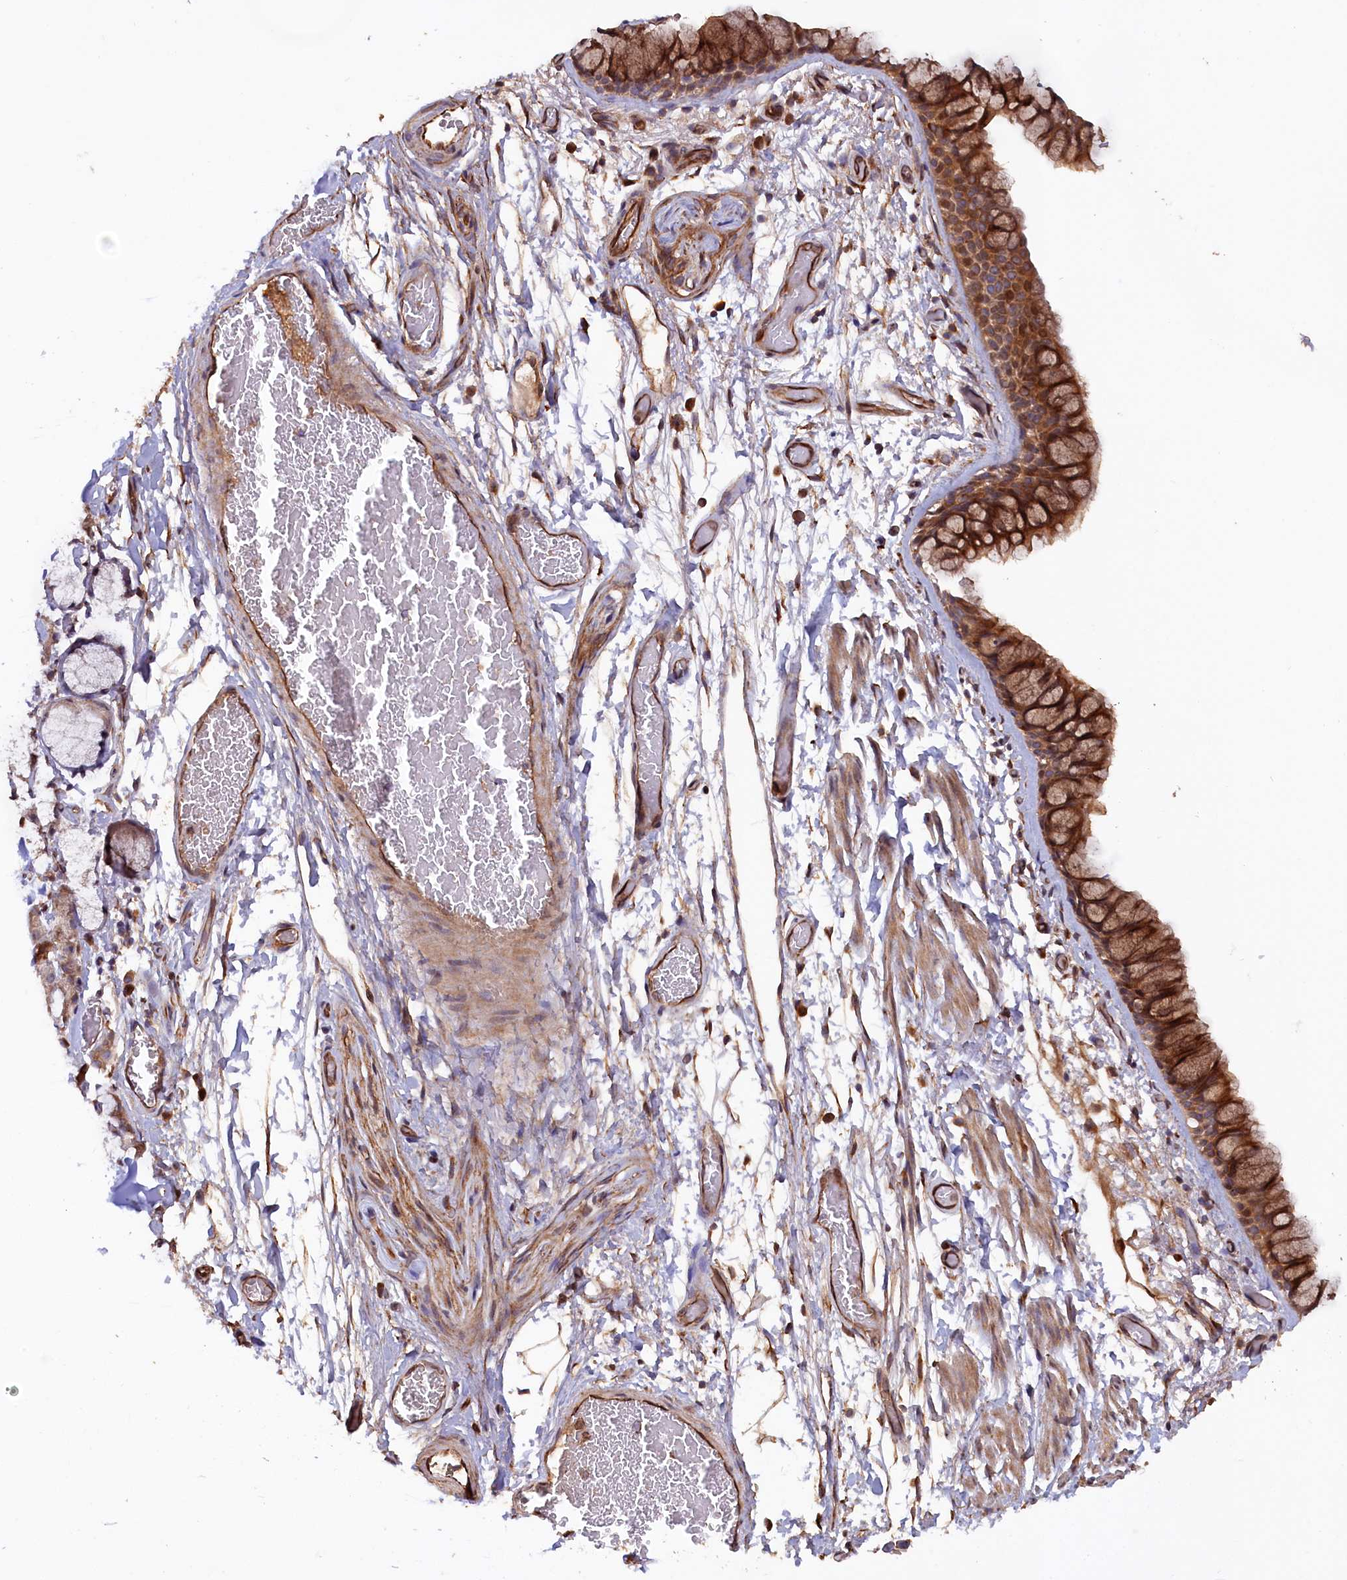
{"staining": {"intensity": "moderate", "quantity": ">75%", "location": "cytoplasmic/membranous"}, "tissue": "bronchus", "cell_type": "Respiratory epithelial cells", "image_type": "normal", "snomed": [{"axis": "morphology", "description": "Normal tissue, NOS"}, {"axis": "topography", "description": "Bronchus"}], "caption": "Moderate cytoplasmic/membranous expression is seen in approximately >75% of respiratory epithelial cells in normal bronchus. Nuclei are stained in blue.", "gene": "GREB1L", "patient": {"sex": "male", "age": 65}}